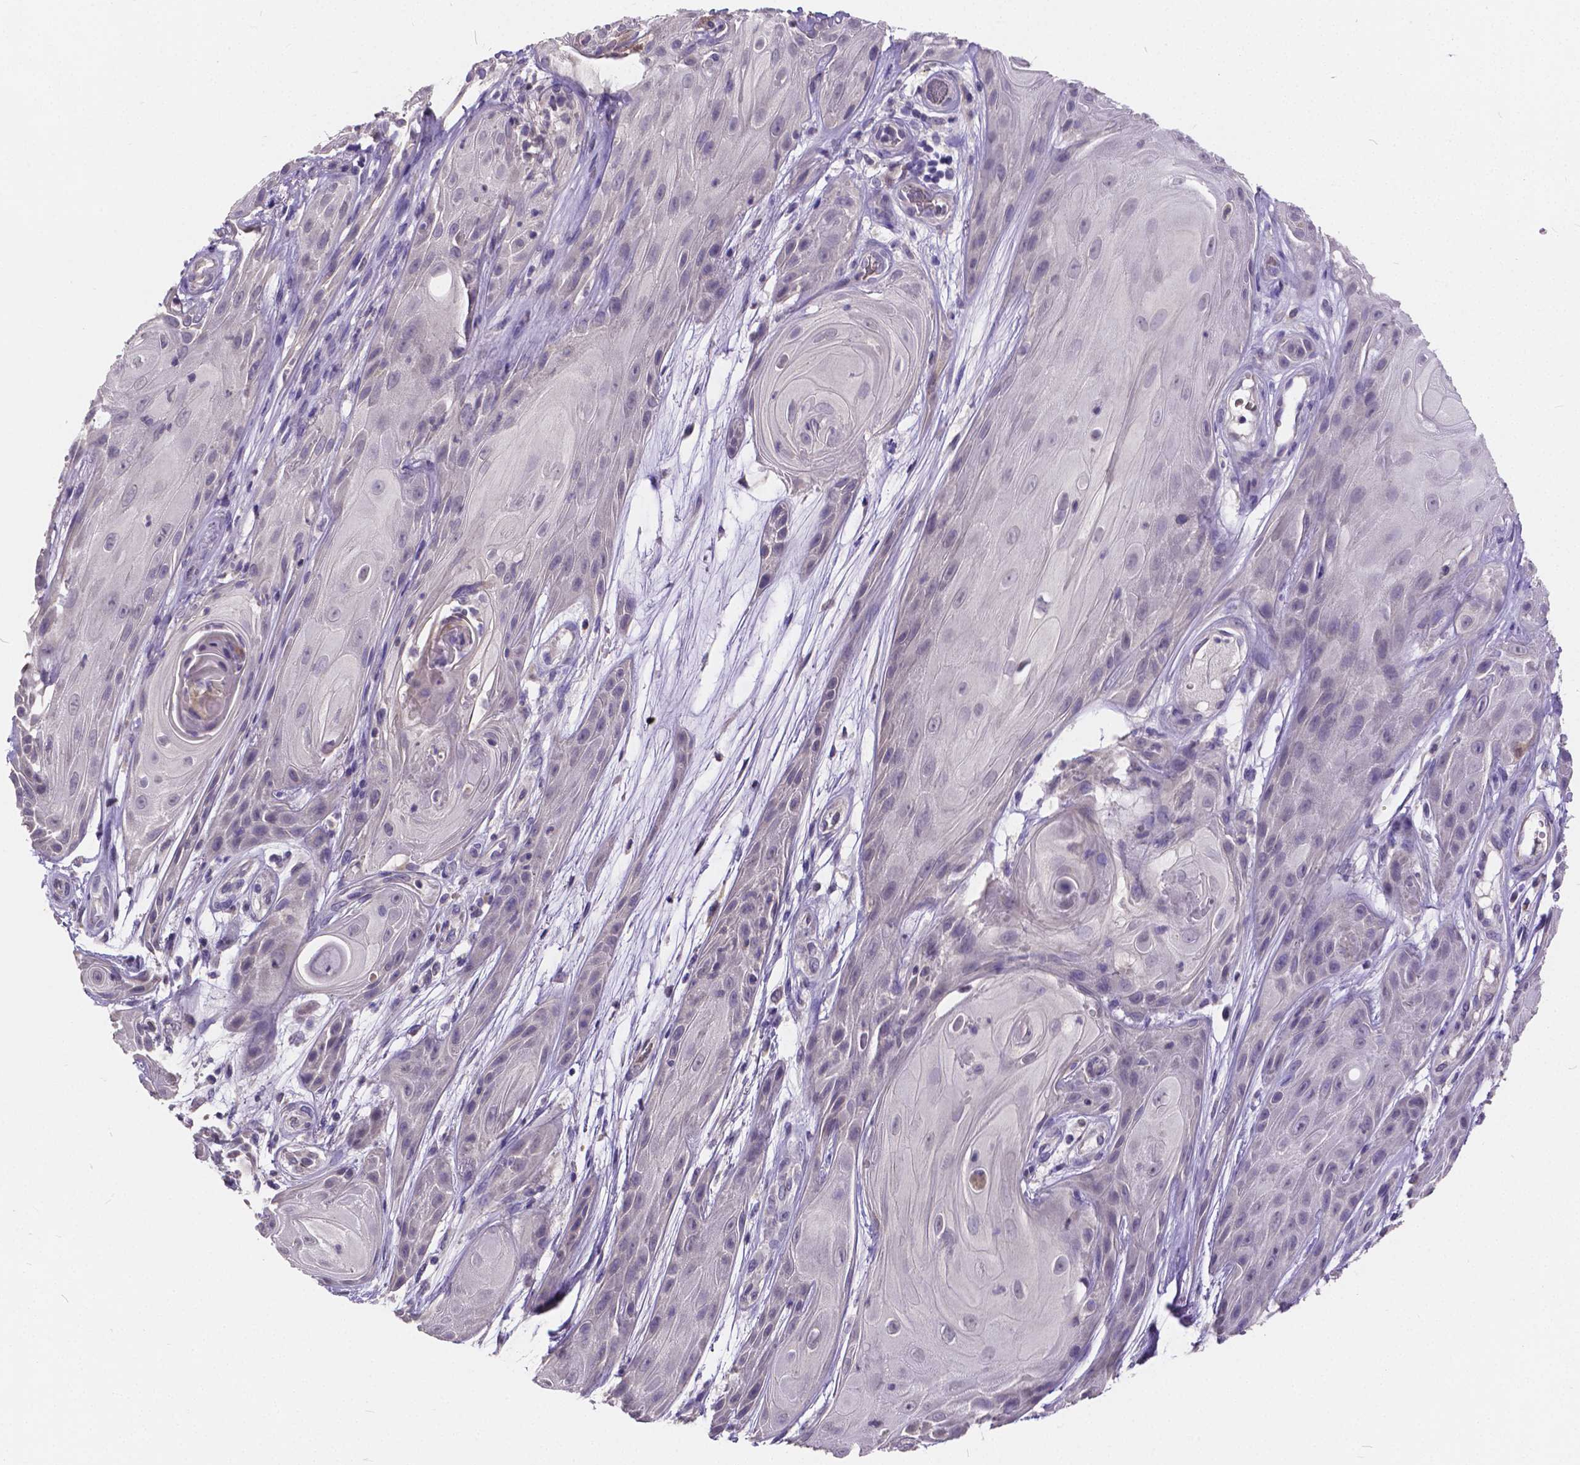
{"staining": {"intensity": "negative", "quantity": "none", "location": "none"}, "tissue": "skin cancer", "cell_type": "Tumor cells", "image_type": "cancer", "snomed": [{"axis": "morphology", "description": "Squamous cell carcinoma, NOS"}, {"axis": "topography", "description": "Skin"}], "caption": "Immunohistochemical staining of skin cancer (squamous cell carcinoma) displays no significant positivity in tumor cells. The staining was performed using DAB to visualize the protein expression in brown, while the nuclei were stained in blue with hematoxylin (Magnification: 20x).", "gene": "CTNNA2", "patient": {"sex": "male", "age": 62}}